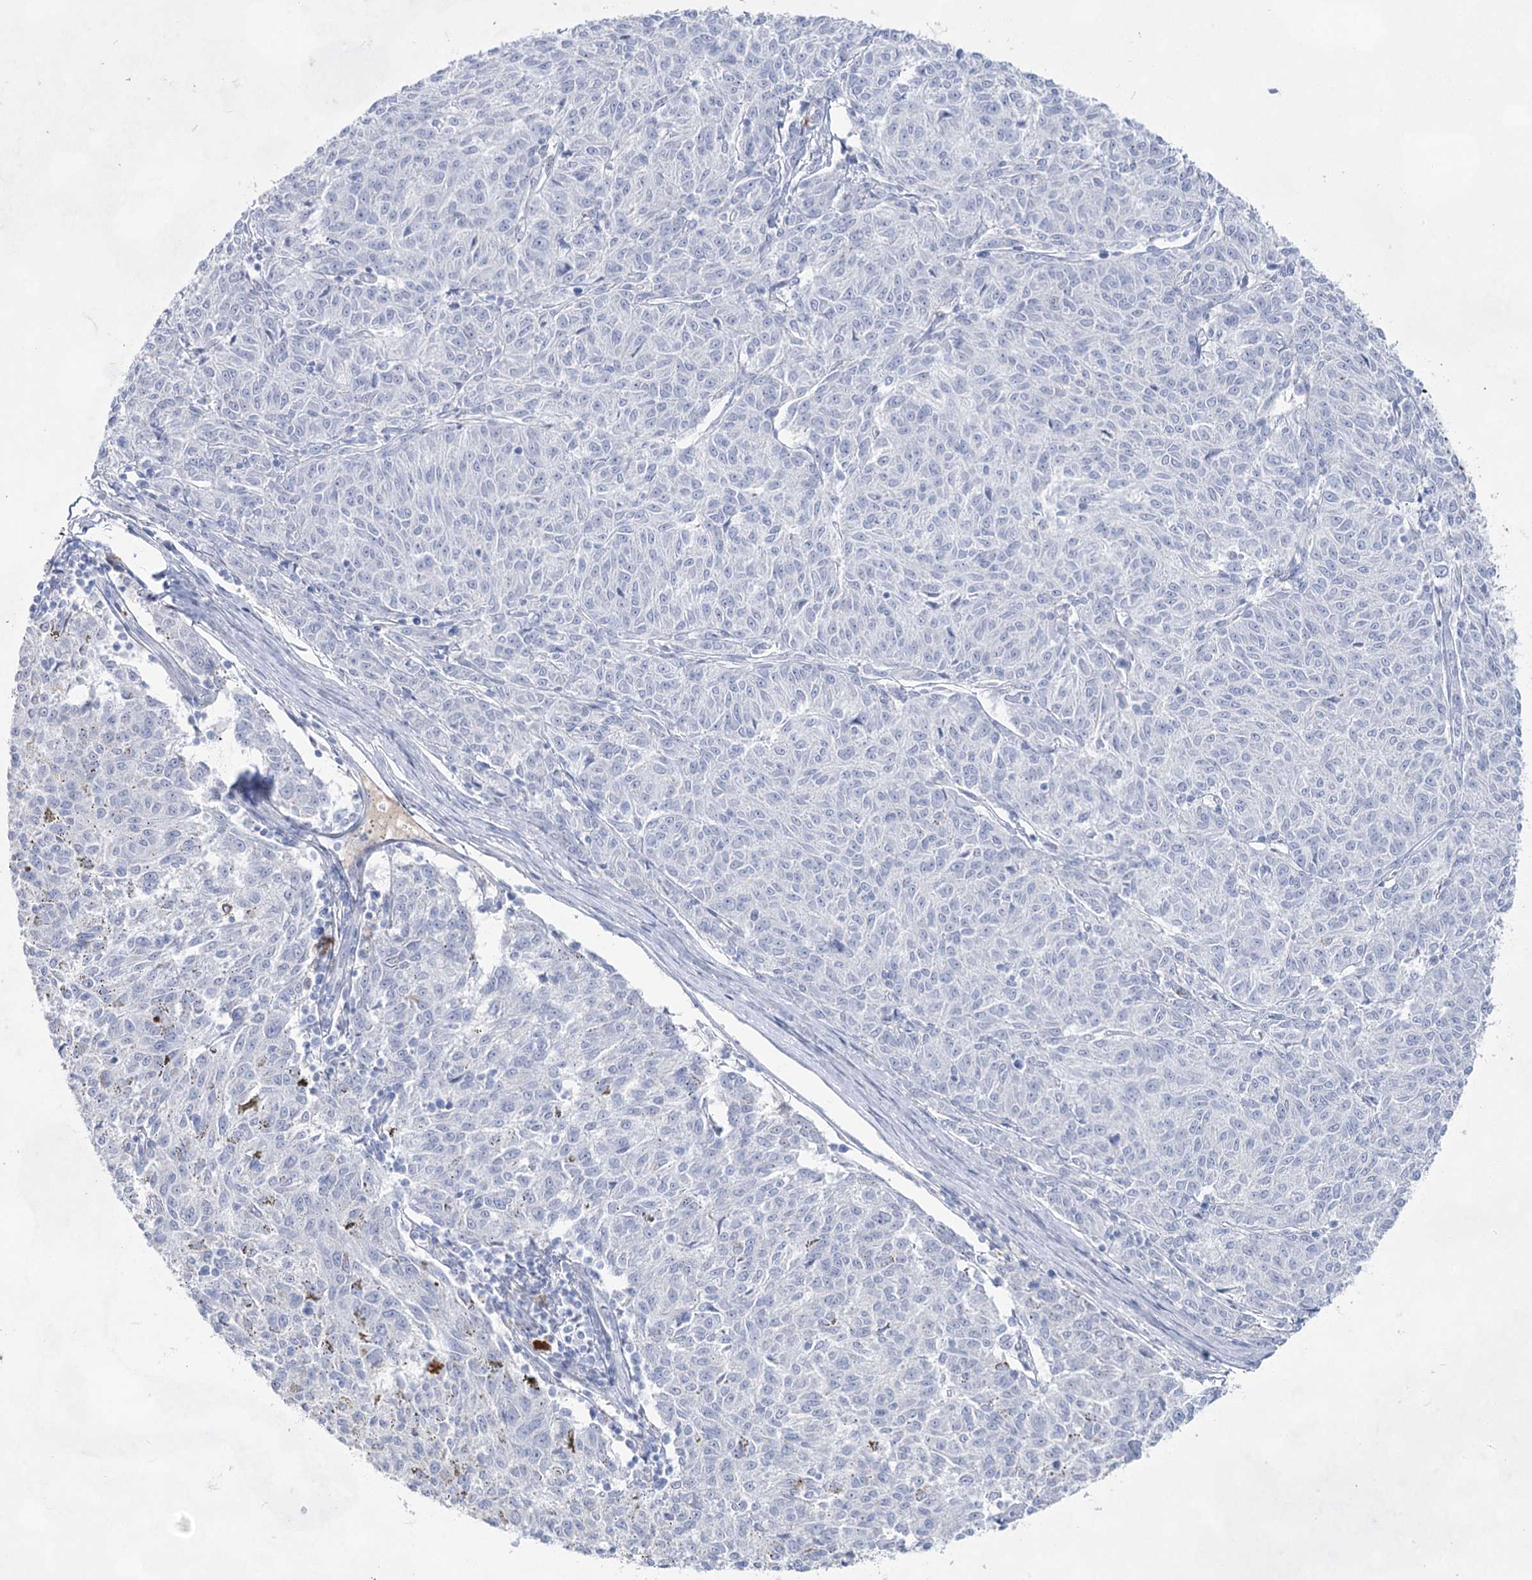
{"staining": {"intensity": "negative", "quantity": "none", "location": "none"}, "tissue": "melanoma", "cell_type": "Tumor cells", "image_type": "cancer", "snomed": [{"axis": "morphology", "description": "Malignant melanoma, NOS"}, {"axis": "topography", "description": "Skin"}], "caption": "Immunohistochemical staining of human malignant melanoma shows no significant positivity in tumor cells.", "gene": "ACRV1", "patient": {"sex": "female", "age": 72}}